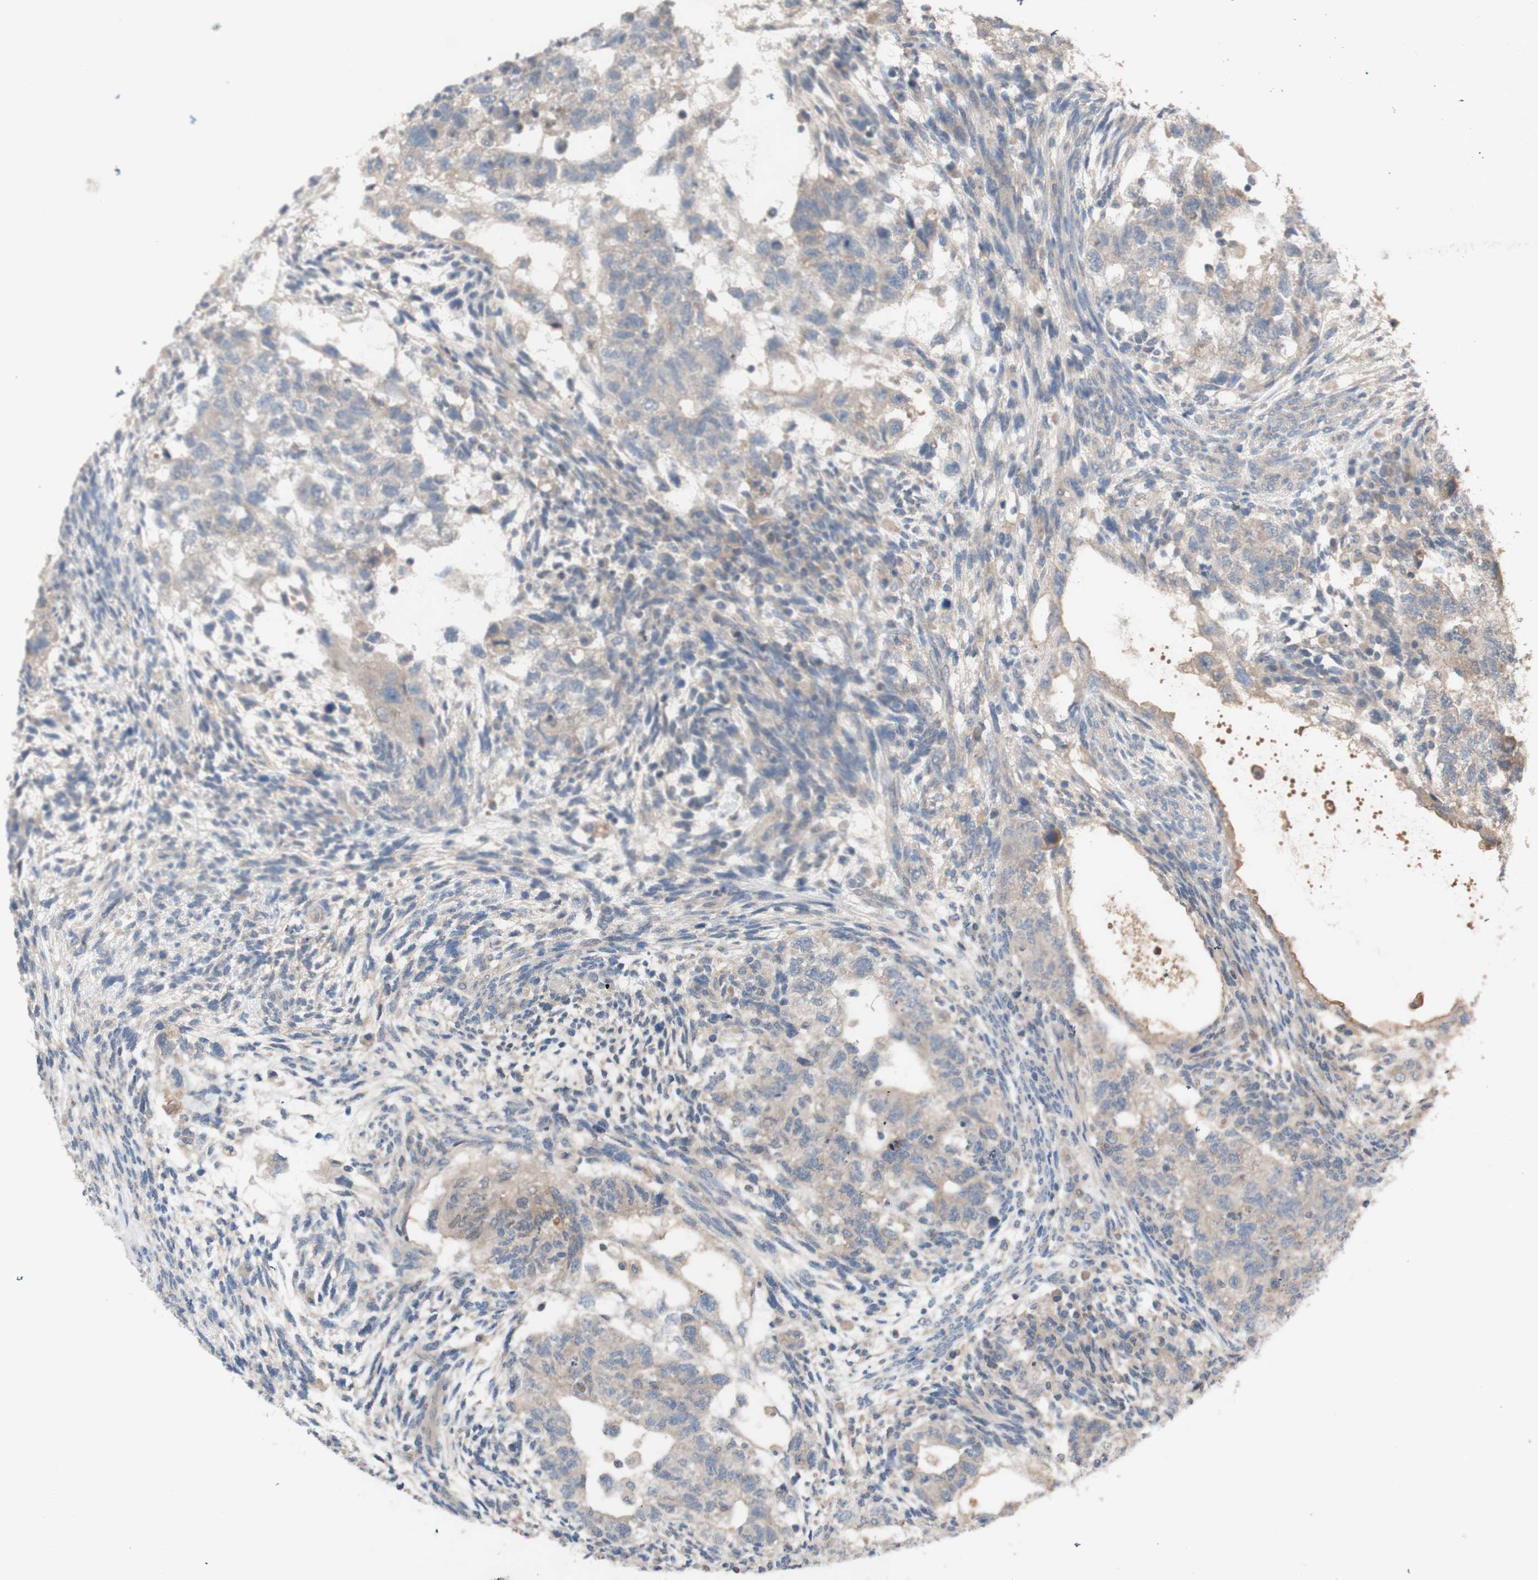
{"staining": {"intensity": "weak", "quantity": "25%-75%", "location": "cytoplasmic/membranous"}, "tissue": "testis cancer", "cell_type": "Tumor cells", "image_type": "cancer", "snomed": [{"axis": "morphology", "description": "Normal tissue, NOS"}, {"axis": "morphology", "description": "Carcinoma, Embryonal, NOS"}, {"axis": "topography", "description": "Testis"}], "caption": "Embryonal carcinoma (testis) stained with a brown dye shows weak cytoplasmic/membranous positive staining in approximately 25%-75% of tumor cells.", "gene": "PEX2", "patient": {"sex": "male", "age": 36}}